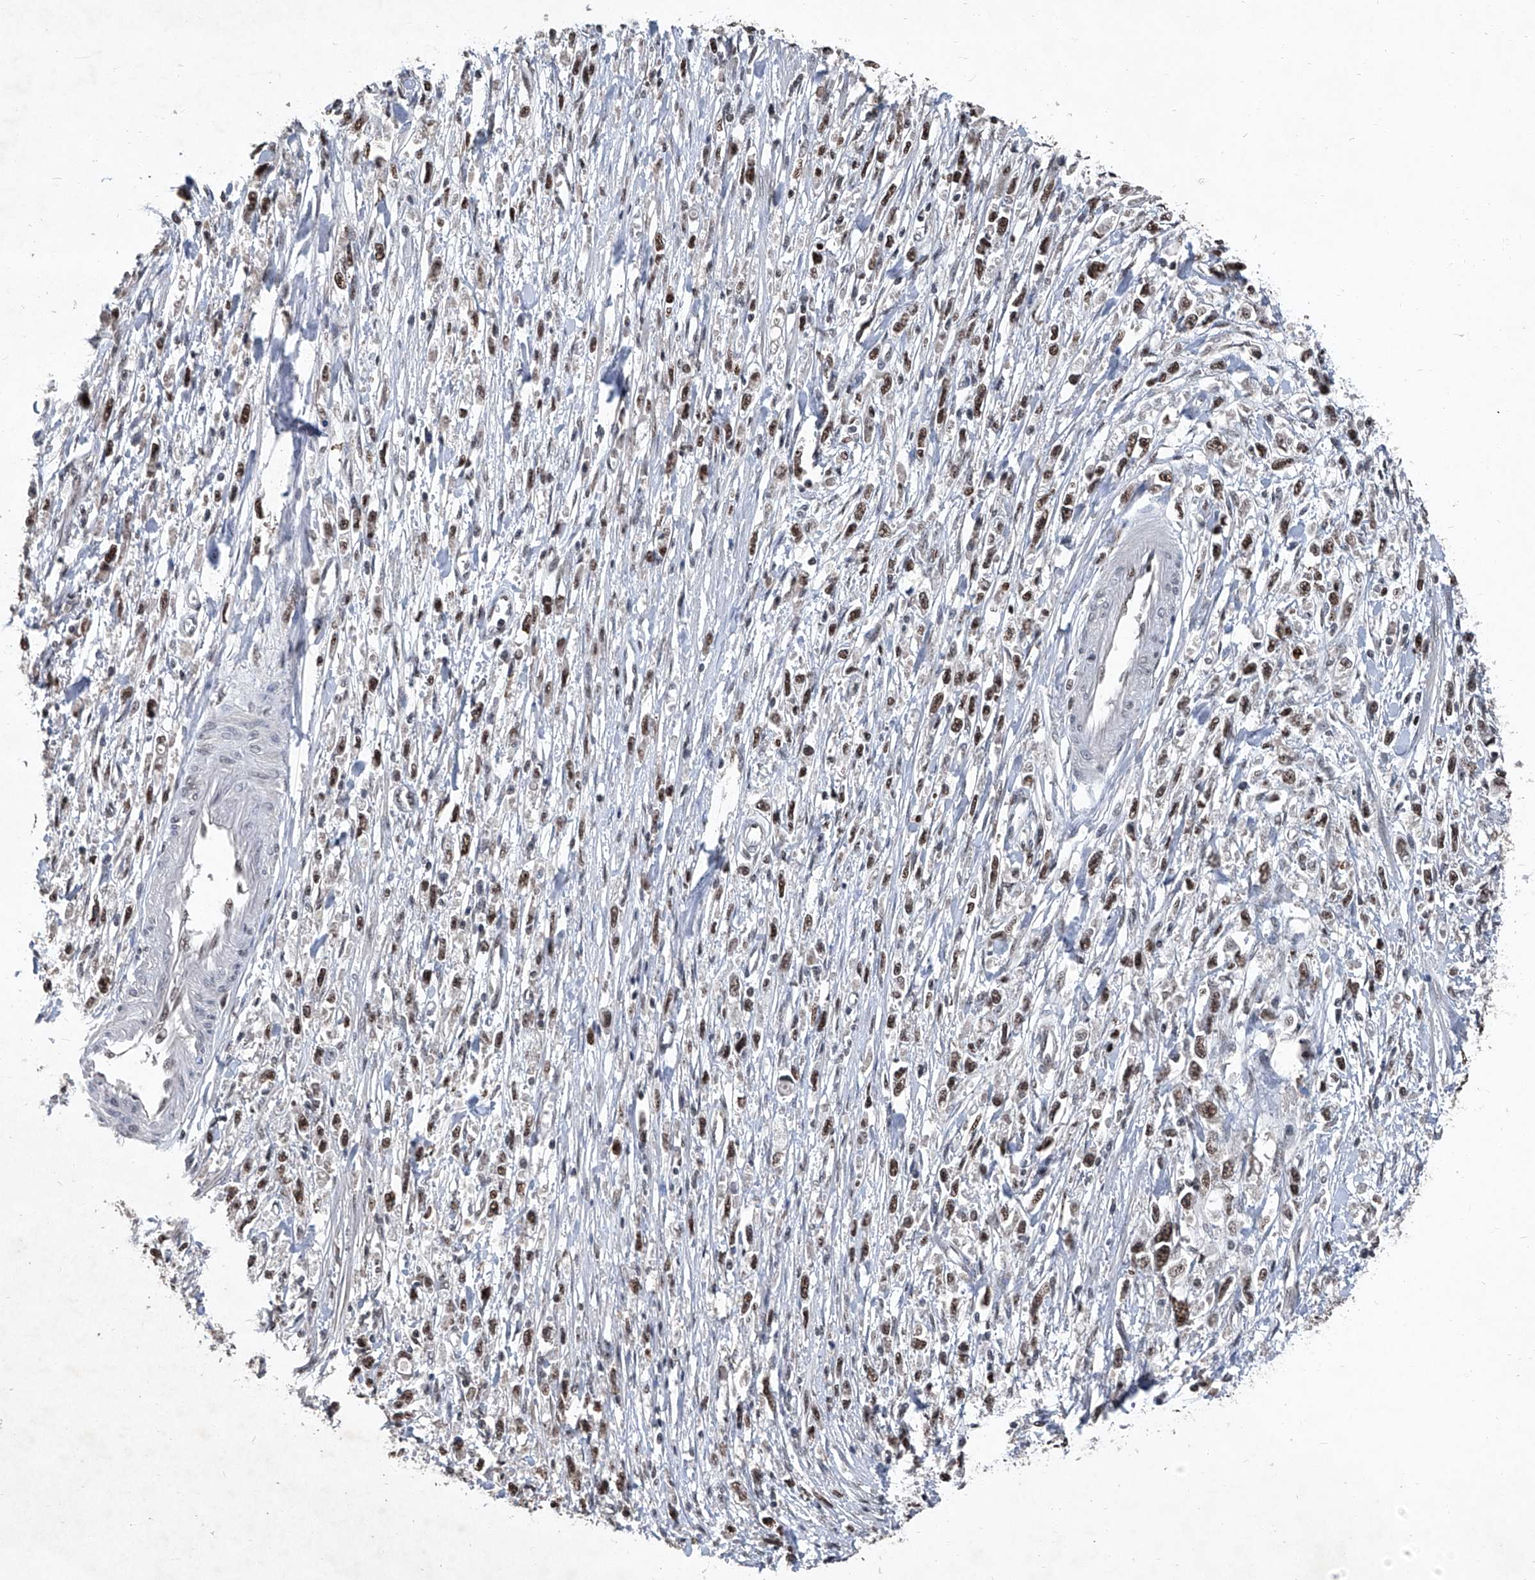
{"staining": {"intensity": "moderate", "quantity": ">75%", "location": "nuclear"}, "tissue": "stomach cancer", "cell_type": "Tumor cells", "image_type": "cancer", "snomed": [{"axis": "morphology", "description": "Adenocarcinoma, NOS"}, {"axis": "topography", "description": "Stomach"}], "caption": "High-power microscopy captured an immunohistochemistry (IHC) histopathology image of stomach adenocarcinoma, revealing moderate nuclear positivity in about >75% of tumor cells. (Stains: DAB (3,3'-diaminobenzidine) in brown, nuclei in blue, Microscopy: brightfield microscopy at high magnification).", "gene": "DDX39B", "patient": {"sex": "female", "age": 59}}